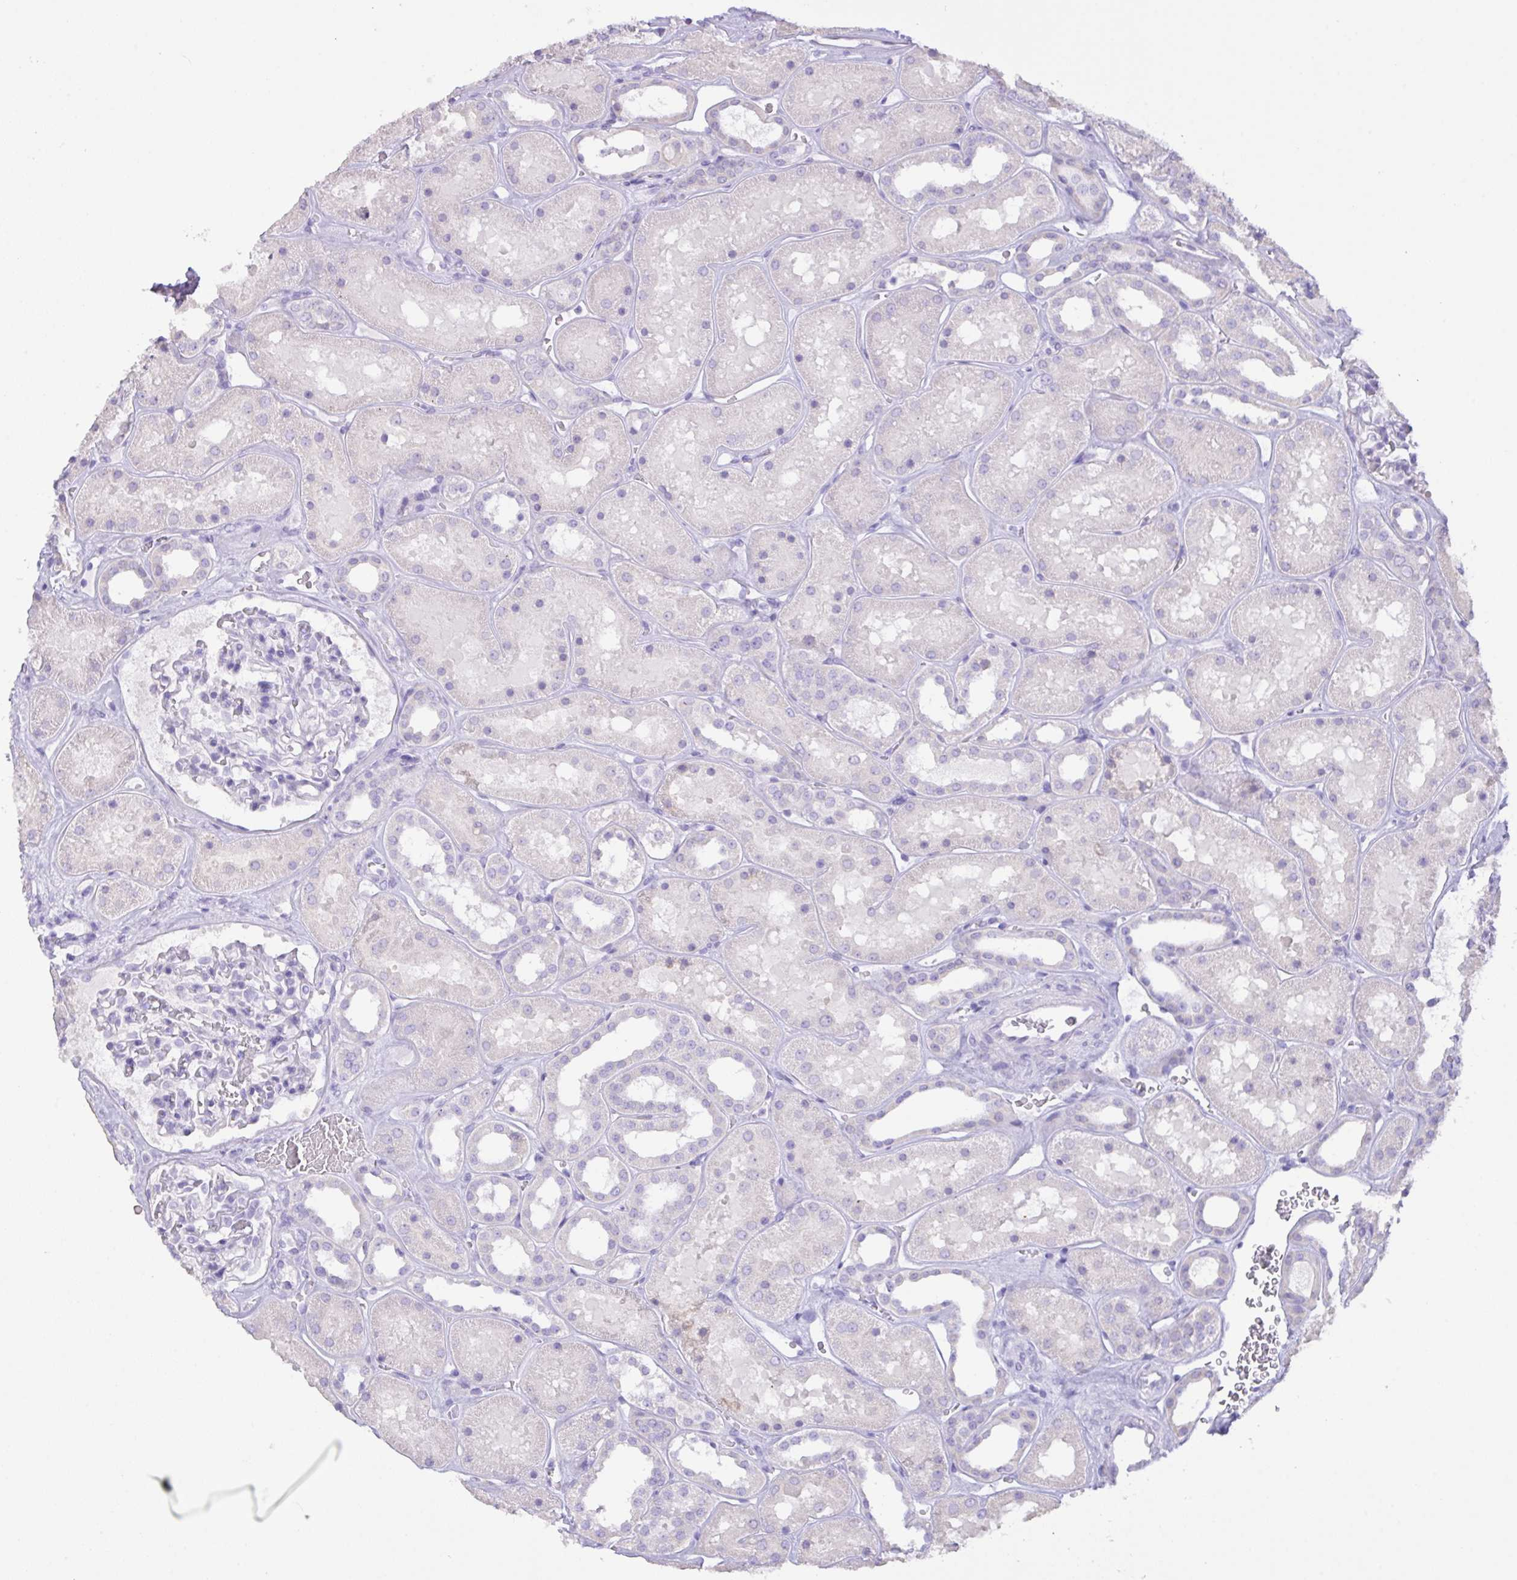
{"staining": {"intensity": "negative", "quantity": "none", "location": "none"}, "tissue": "kidney", "cell_type": "Cells in glomeruli", "image_type": "normal", "snomed": [{"axis": "morphology", "description": "Normal tissue, NOS"}, {"axis": "topography", "description": "Kidney"}], "caption": "DAB immunohistochemical staining of unremarkable human kidney reveals no significant positivity in cells in glomeruli.", "gene": "CST11", "patient": {"sex": "female", "age": 41}}